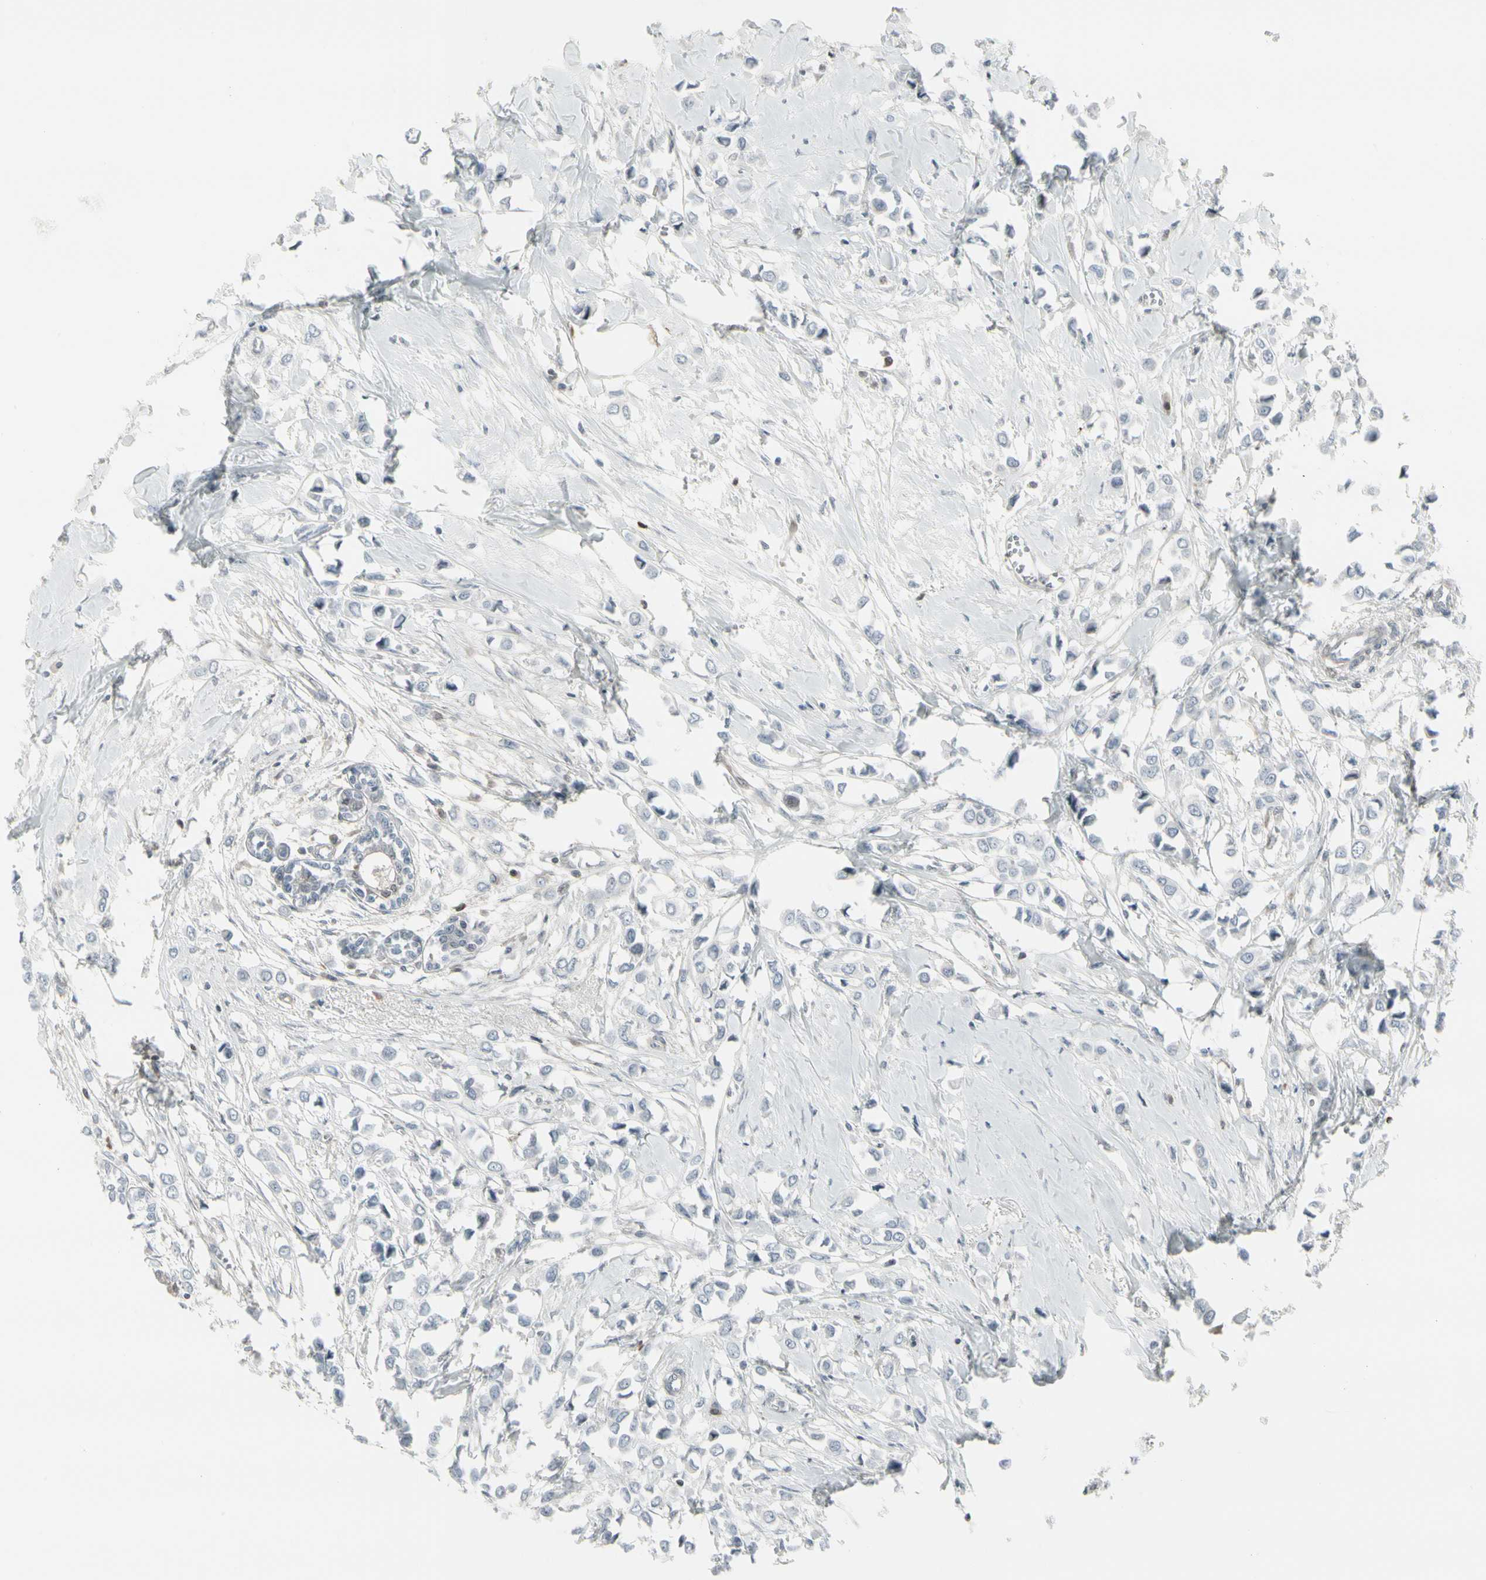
{"staining": {"intensity": "negative", "quantity": "none", "location": "none"}, "tissue": "breast cancer", "cell_type": "Tumor cells", "image_type": "cancer", "snomed": [{"axis": "morphology", "description": "Lobular carcinoma"}, {"axis": "topography", "description": "Breast"}], "caption": "Micrograph shows no significant protein positivity in tumor cells of breast cancer.", "gene": "IGFBP6", "patient": {"sex": "female", "age": 51}}